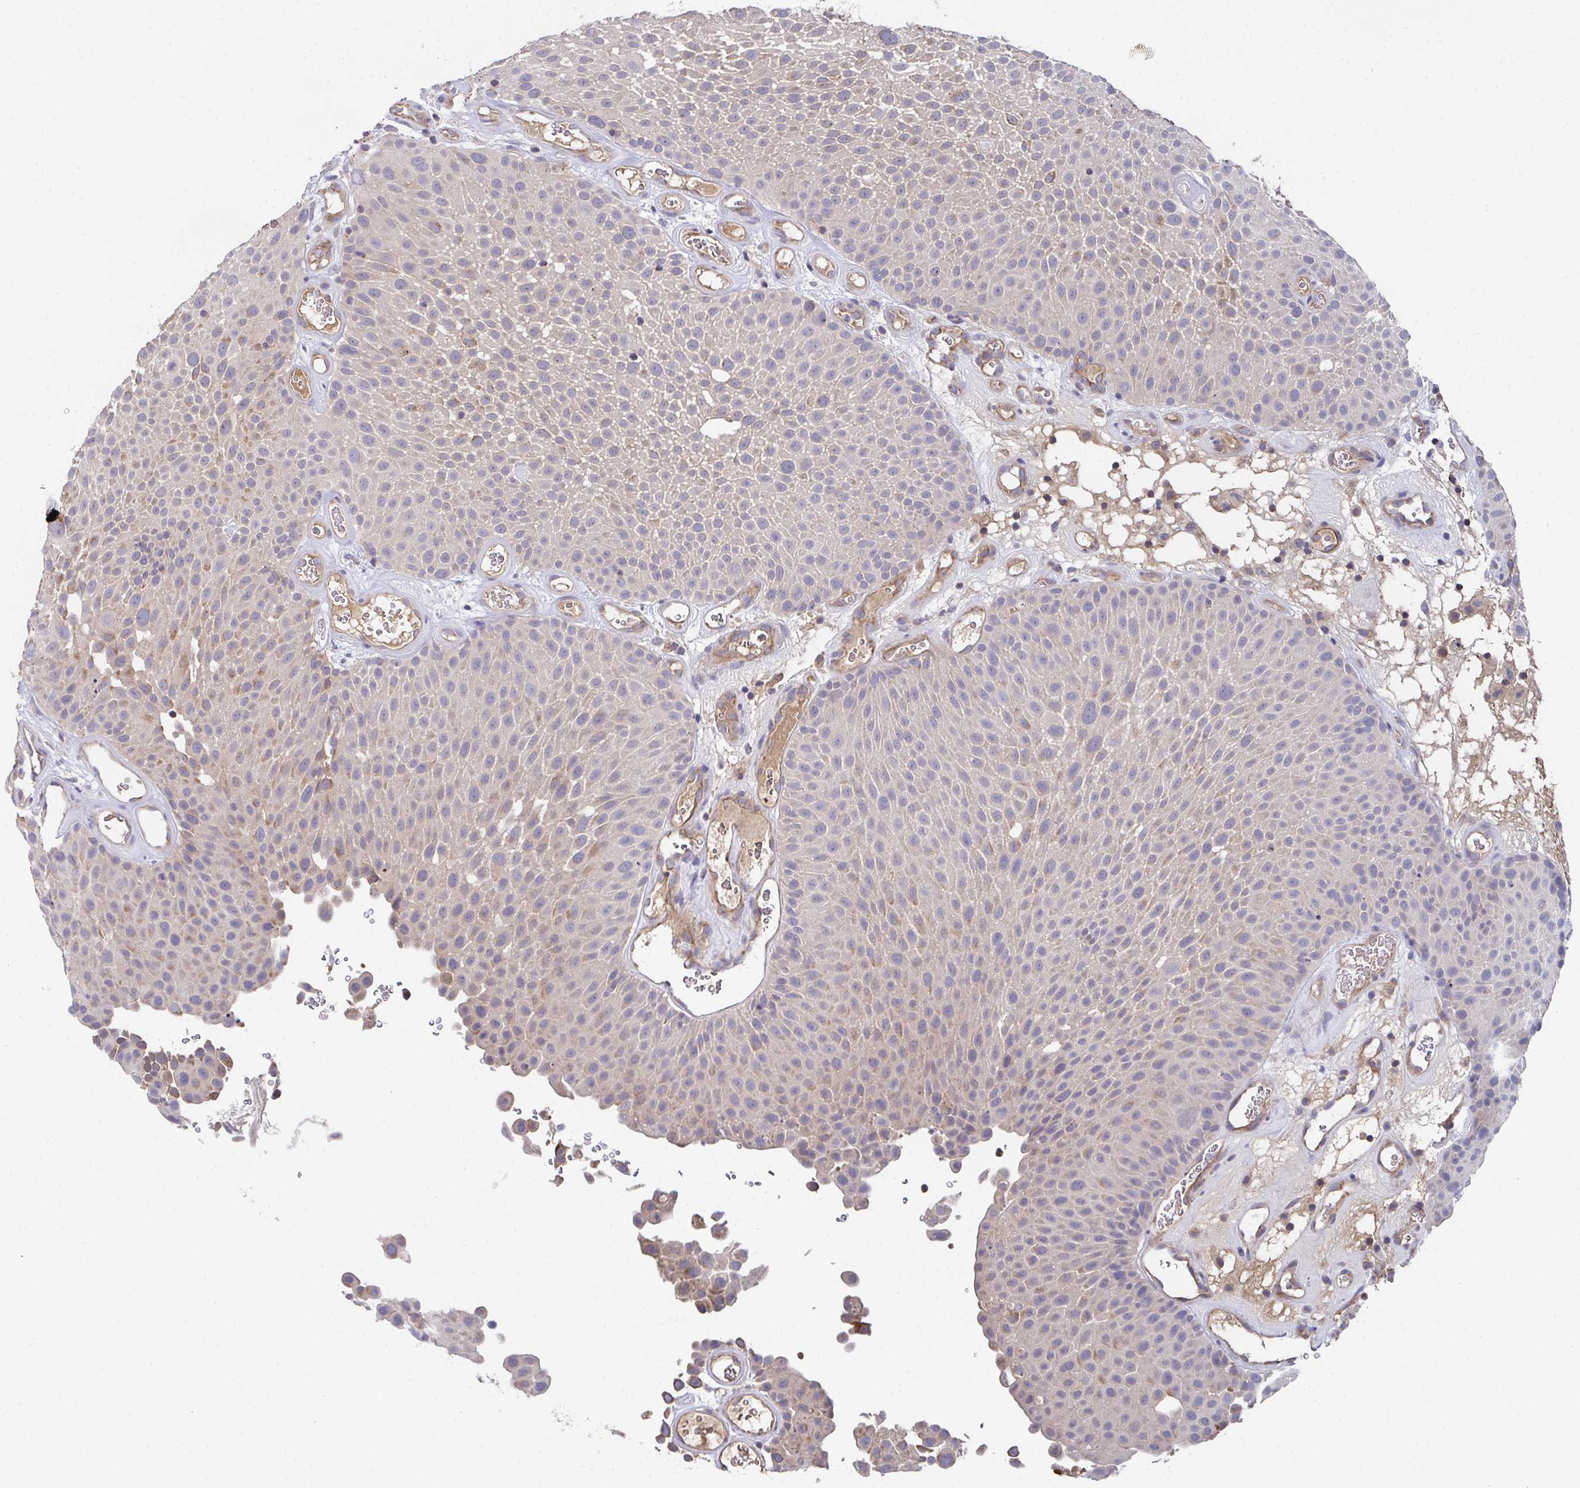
{"staining": {"intensity": "weak", "quantity": "<25%", "location": "cytoplasmic/membranous"}, "tissue": "urothelial cancer", "cell_type": "Tumor cells", "image_type": "cancer", "snomed": [{"axis": "morphology", "description": "Urothelial carcinoma, Low grade"}, {"axis": "topography", "description": "Urinary bladder"}], "caption": "An immunohistochemistry micrograph of low-grade urothelial carcinoma is shown. There is no staining in tumor cells of low-grade urothelial carcinoma.", "gene": "MT-ND3", "patient": {"sex": "male", "age": 72}}